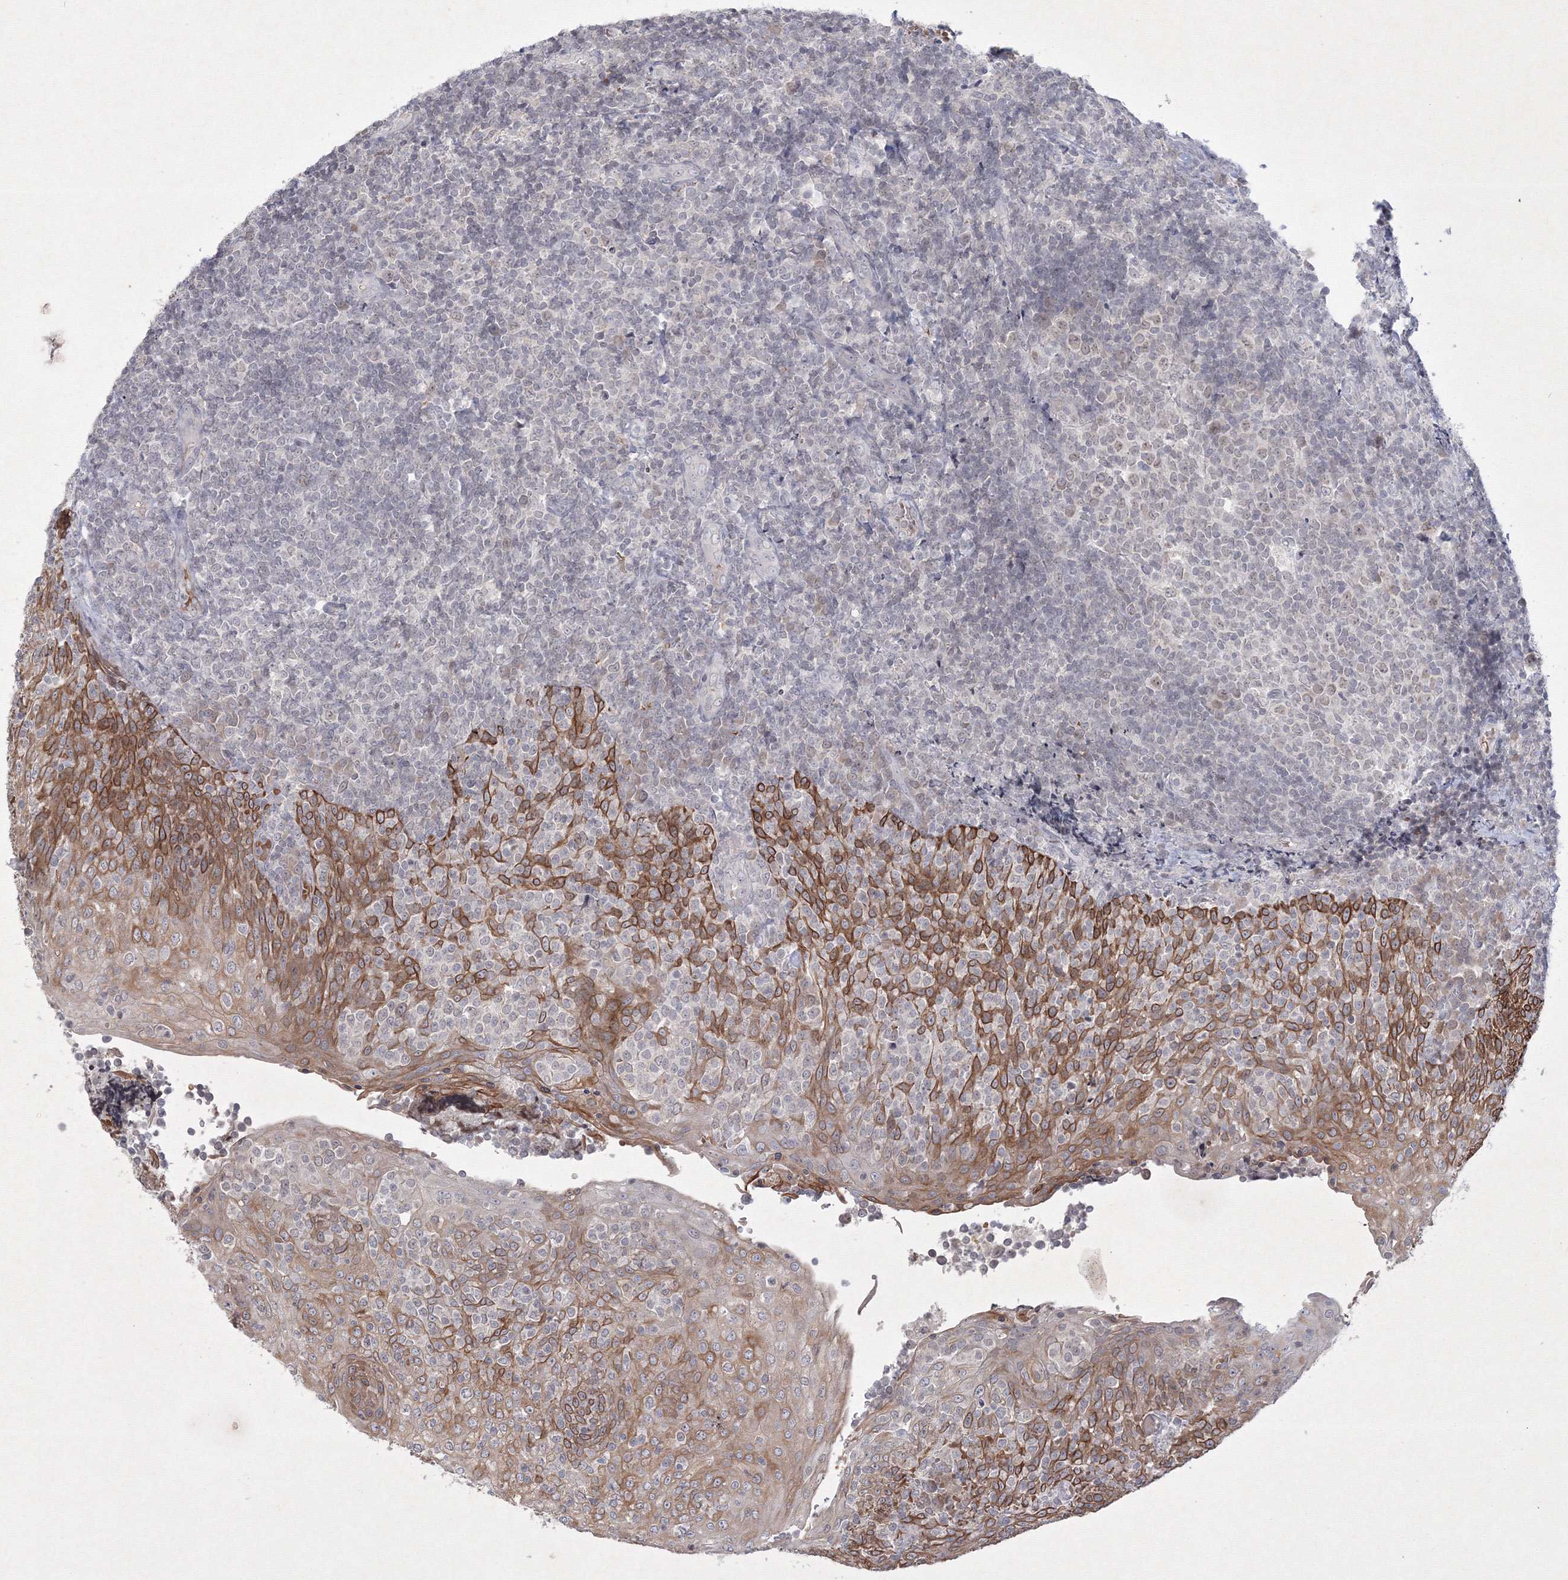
{"staining": {"intensity": "weak", "quantity": "<25%", "location": "nuclear"}, "tissue": "tonsil", "cell_type": "Germinal center cells", "image_type": "normal", "snomed": [{"axis": "morphology", "description": "Normal tissue, NOS"}, {"axis": "topography", "description": "Tonsil"}], "caption": "Immunohistochemical staining of benign tonsil reveals no significant staining in germinal center cells.", "gene": "NXPE3", "patient": {"sex": "female", "age": 19}}